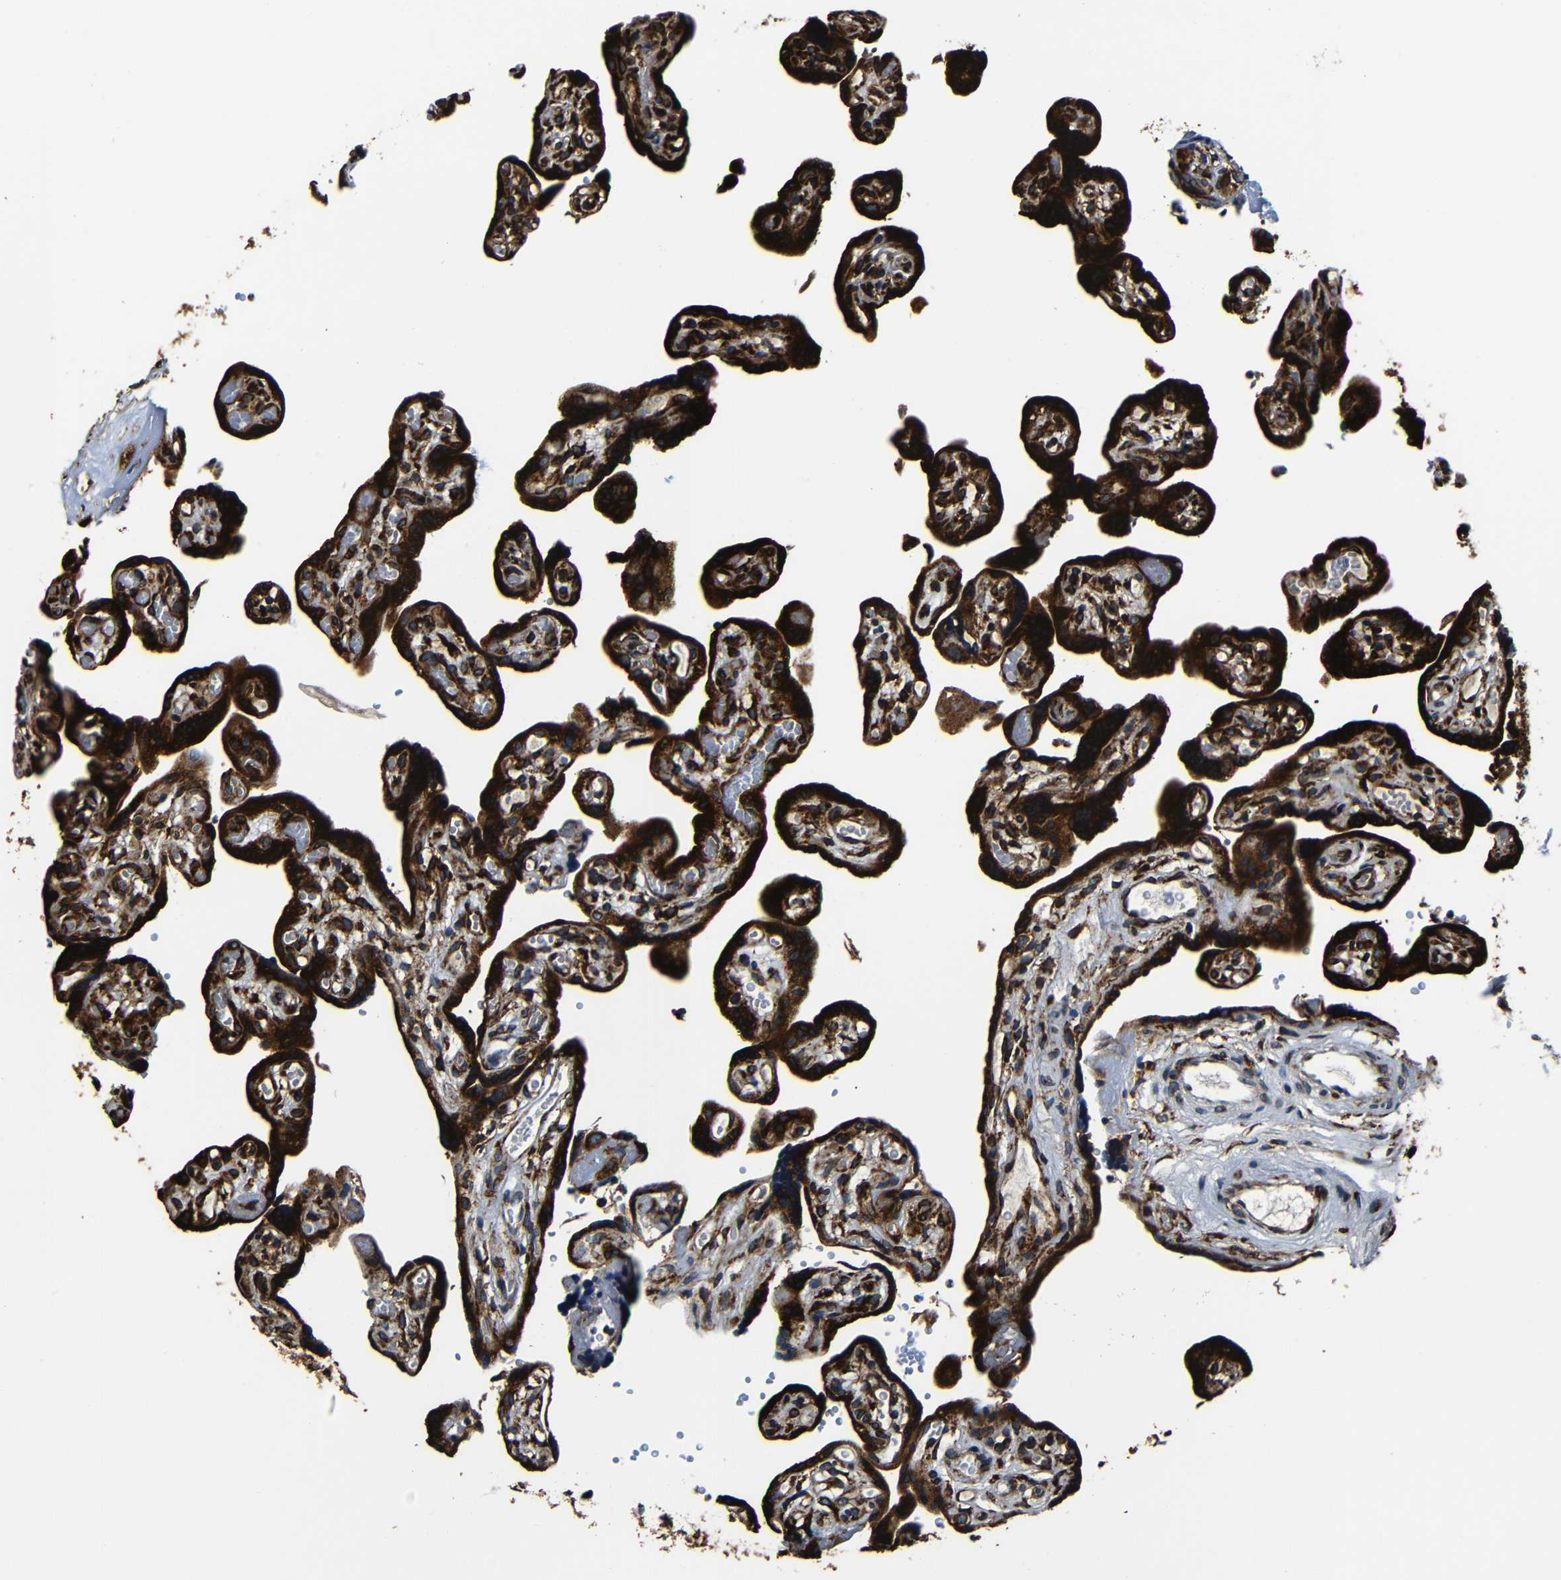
{"staining": {"intensity": "strong", "quantity": ">75%", "location": "cytoplasmic/membranous"}, "tissue": "placenta", "cell_type": "Trophoblastic cells", "image_type": "normal", "snomed": [{"axis": "morphology", "description": "Normal tissue, NOS"}, {"axis": "topography", "description": "Placenta"}], "caption": "Normal placenta reveals strong cytoplasmic/membranous expression in about >75% of trophoblastic cells, visualized by immunohistochemistry. (DAB IHC, brown staining for protein, blue staining for nuclei).", "gene": "RRBP1", "patient": {"sex": "female", "age": 30}}